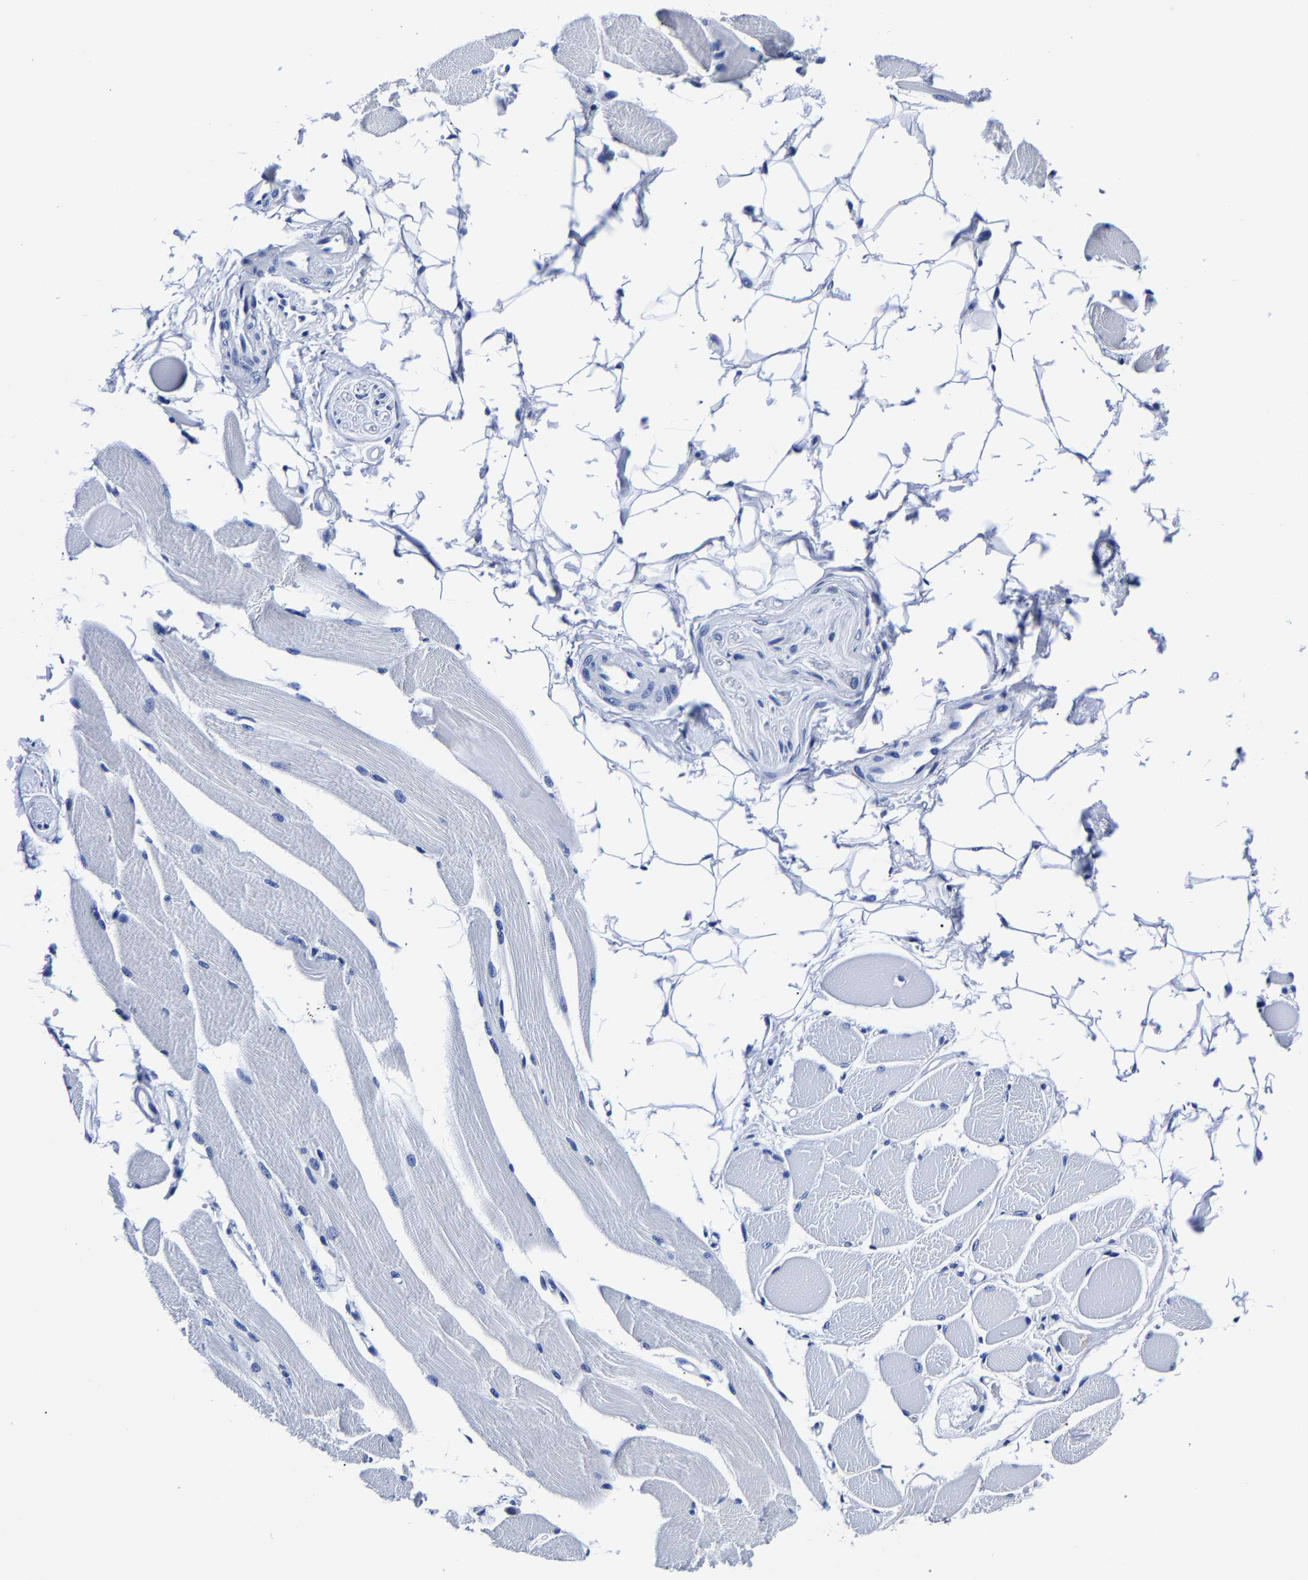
{"staining": {"intensity": "negative", "quantity": "none", "location": "none"}, "tissue": "skeletal muscle", "cell_type": "Myocytes", "image_type": "normal", "snomed": [{"axis": "morphology", "description": "Normal tissue, NOS"}, {"axis": "topography", "description": "Skeletal muscle"}, {"axis": "topography", "description": "Peripheral nerve tissue"}], "caption": "Immunohistochemistry histopathology image of normal skeletal muscle stained for a protein (brown), which shows no staining in myocytes. (DAB (3,3'-diaminobenzidine) immunohistochemistry (IHC) with hematoxylin counter stain).", "gene": "CPA2", "patient": {"sex": "female", "age": 84}}